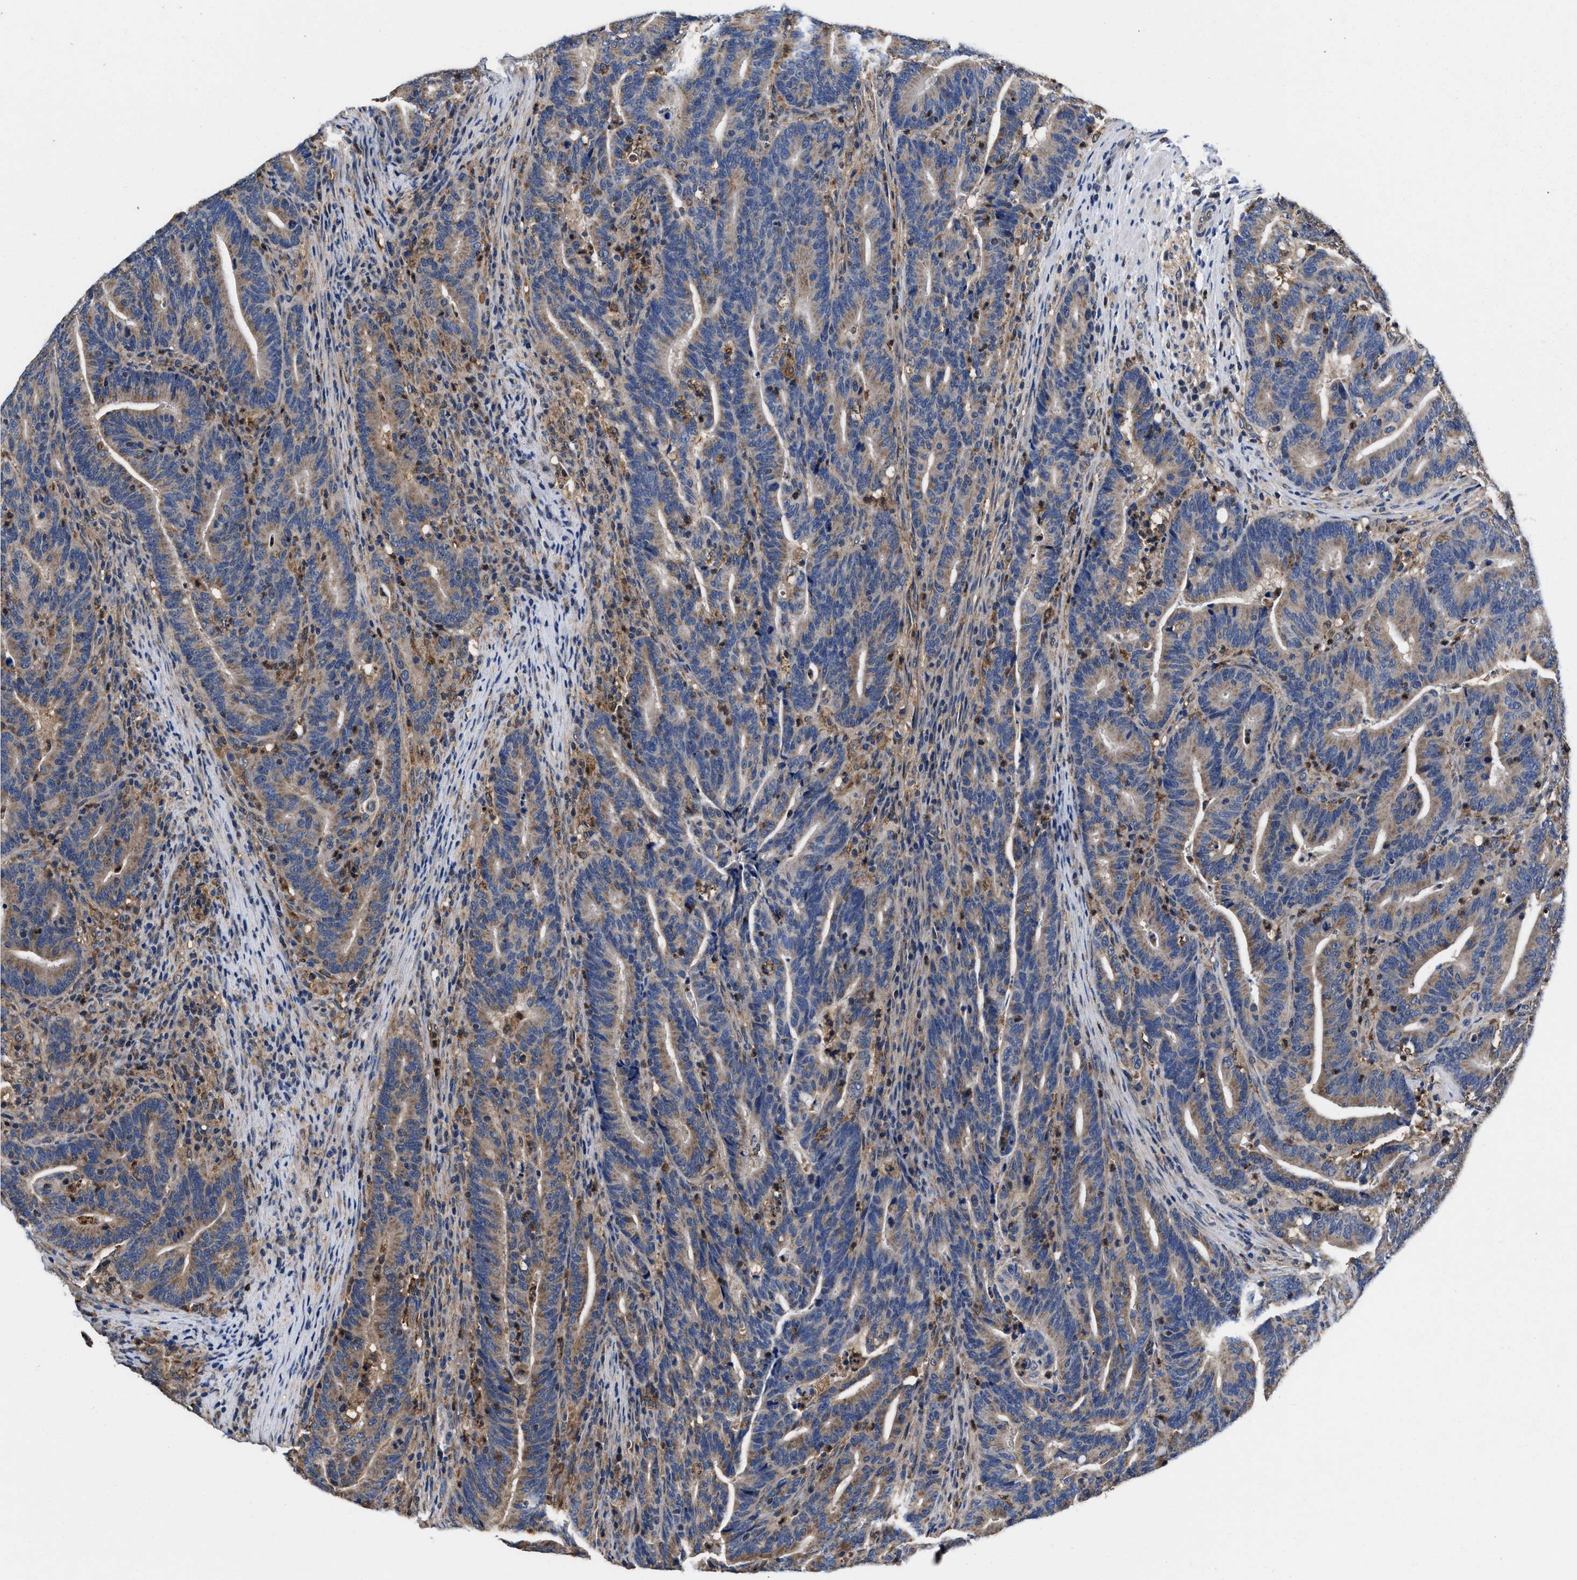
{"staining": {"intensity": "weak", "quantity": ">75%", "location": "cytoplasmic/membranous"}, "tissue": "colorectal cancer", "cell_type": "Tumor cells", "image_type": "cancer", "snomed": [{"axis": "morphology", "description": "Adenocarcinoma, NOS"}, {"axis": "topography", "description": "Colon"}], "caption": "Immunohistochemistry (DAB) staining of human adenocarcinoma (colorectal) reveals weak cytoplasmic/membranous protein expression in about >75% of tumor cells.", "gene": "ACLY", "patient": {"sex": "female", "age": 66}}